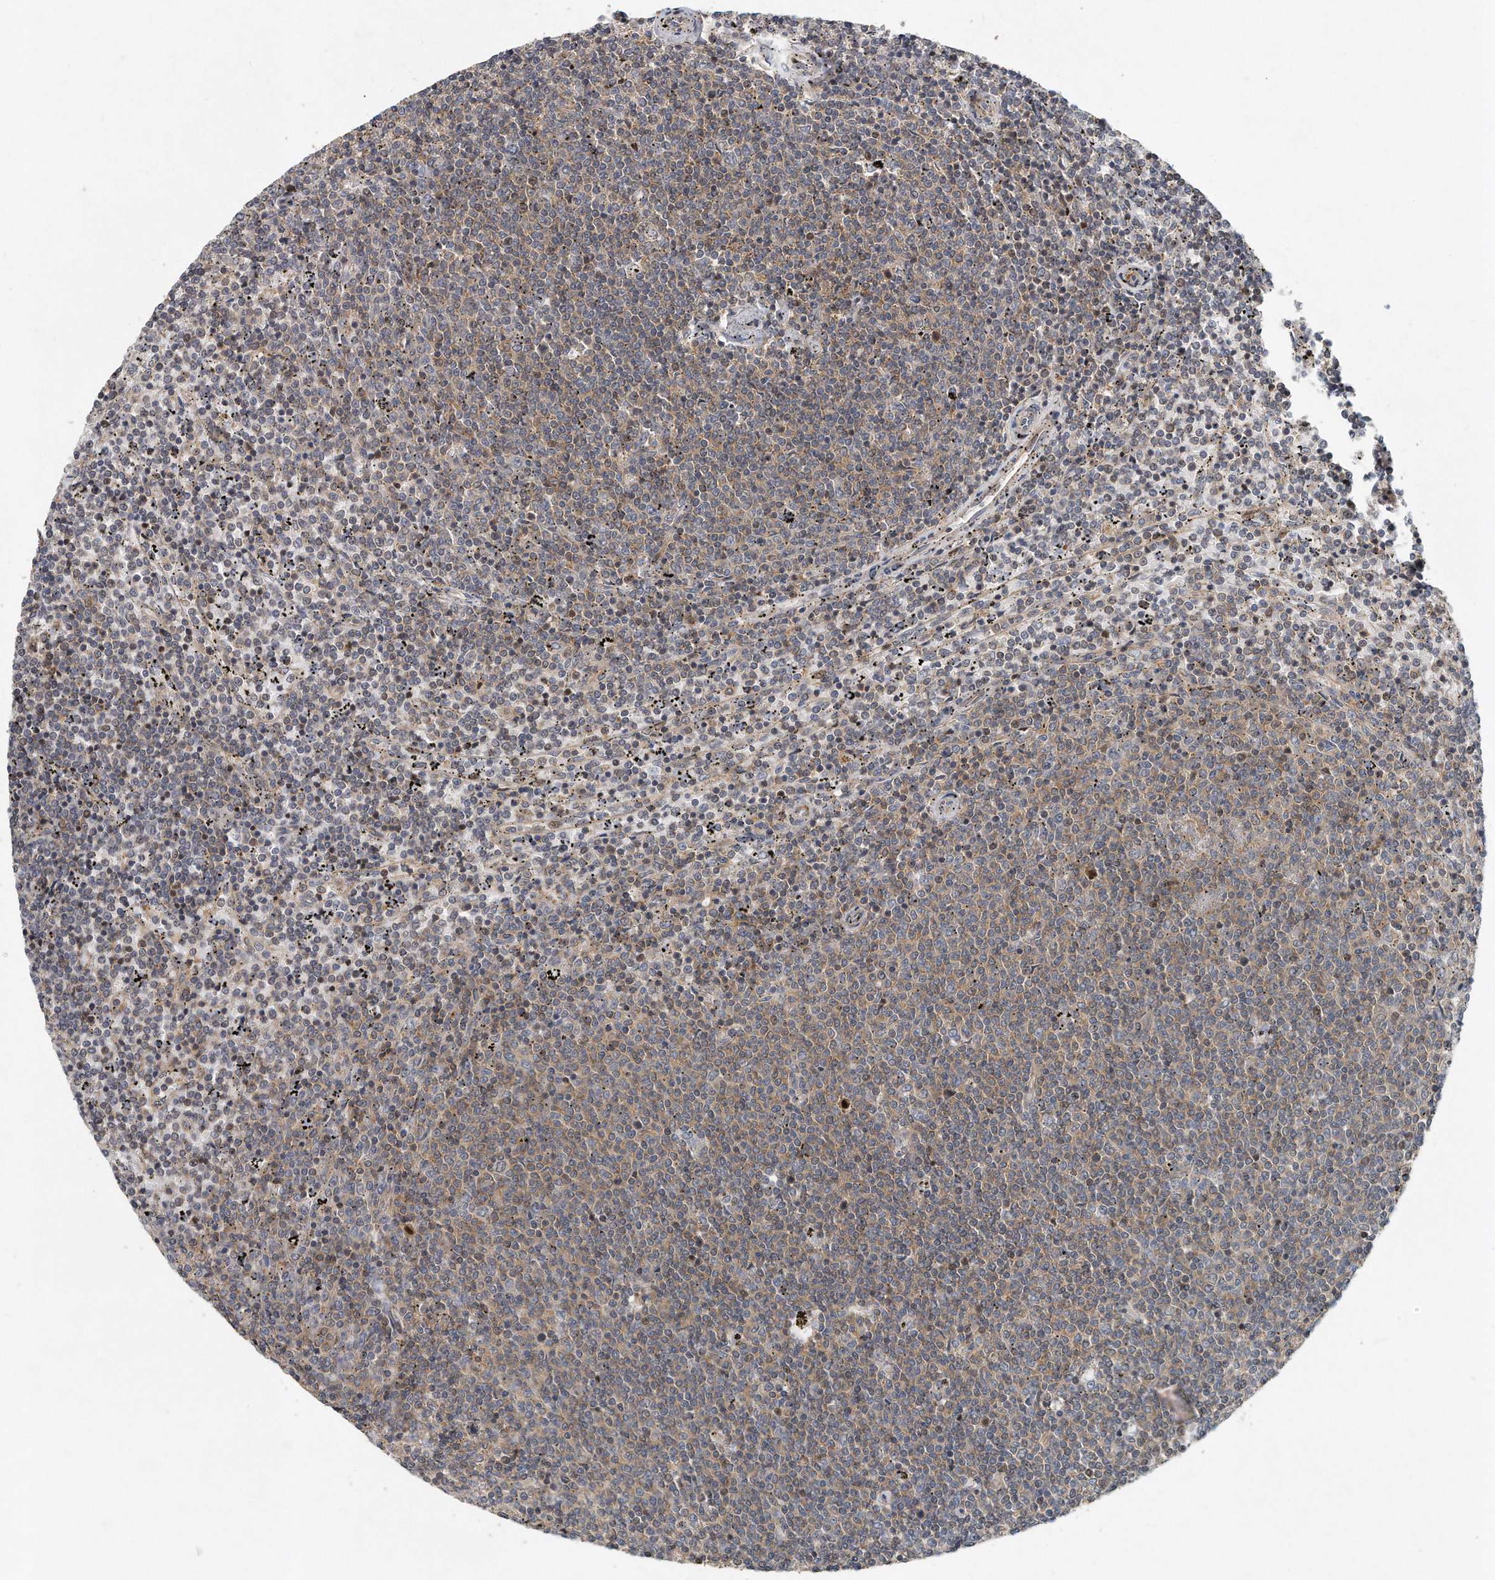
{"staining": {"intensity": "weak", "quantity": ">75%", "location": "cytoplasmic/membranous"}, "tissue": "lymphoma", "cell_type": "Tumor cells", "image_type": "cancer", "snomed": [{"axis": "morphology", "description": "Malignant lymphoma, non-Hodgkin's type, Low grade"}, {"axis": "topography", "description": "Spleen"}], "caption": "This is a histology image of immunohistochemistry staining of low-grade malignant lymphoma, non-Hodgkin's type, which shows weak positivity in the cytoplasmic/membranous of tumor cells.", "gene": "PCDH8", "patient": {"sex": "female", "age": 50}}